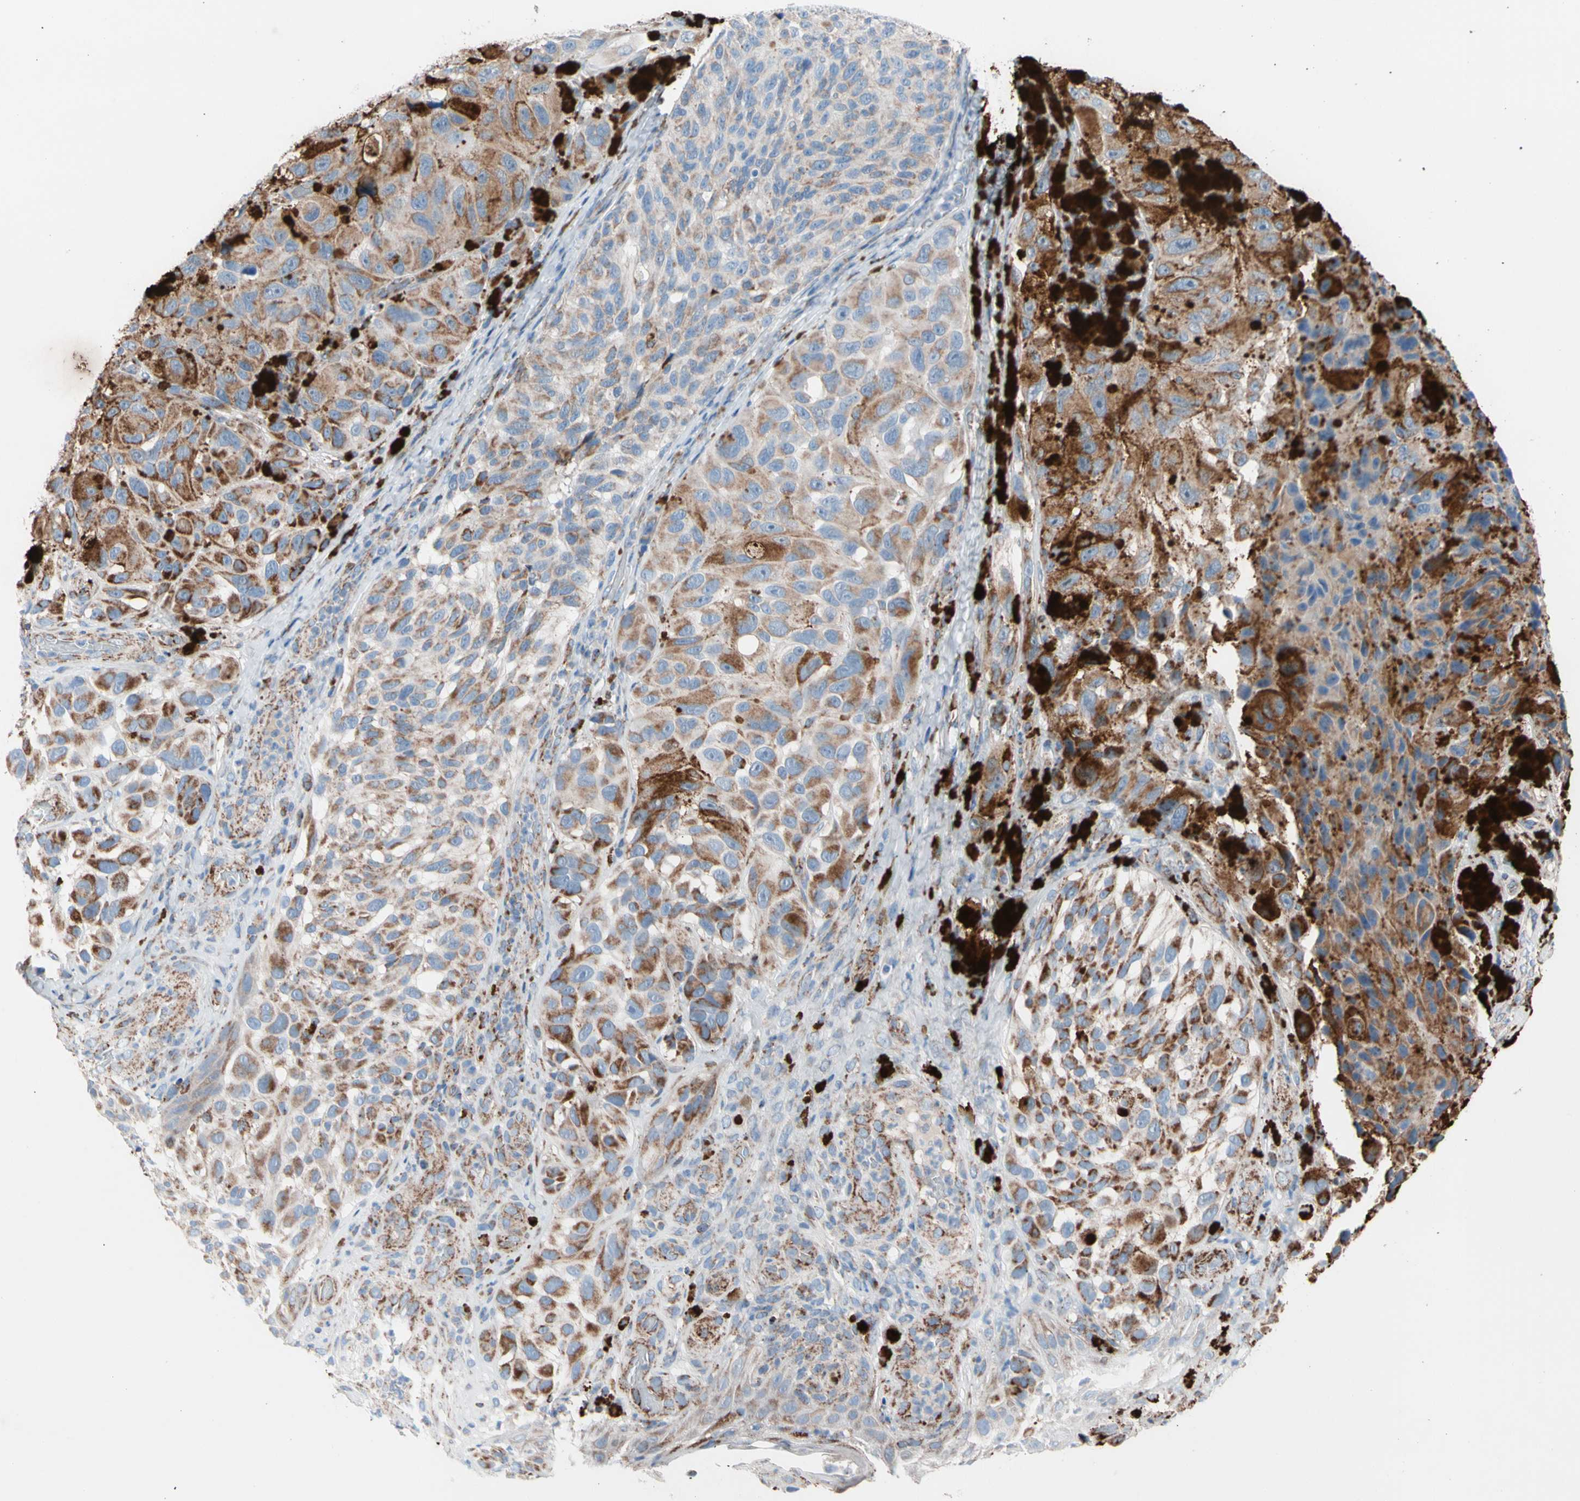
{"staining": {"intensity": "moderate", "quantity": ">75%", "location": "cytoplasmic/membranous"}, "tissue": "melanoma", "cell_type": "Tumor cells", "image_type": "cancer", "snomed": [{"axis": "morphology", "description": "Malignant melanoma, NOS"}, {"axis": "topography", "description": "Skin"}], "caption": "Malignant melanoma was stained to show a protein in brown. There is medium levels of moderate cytoplasmic/membranous expression in about >75% of tumor cells.", "gene": "HK1", "patient": {"sex": "female", "age": 73}}